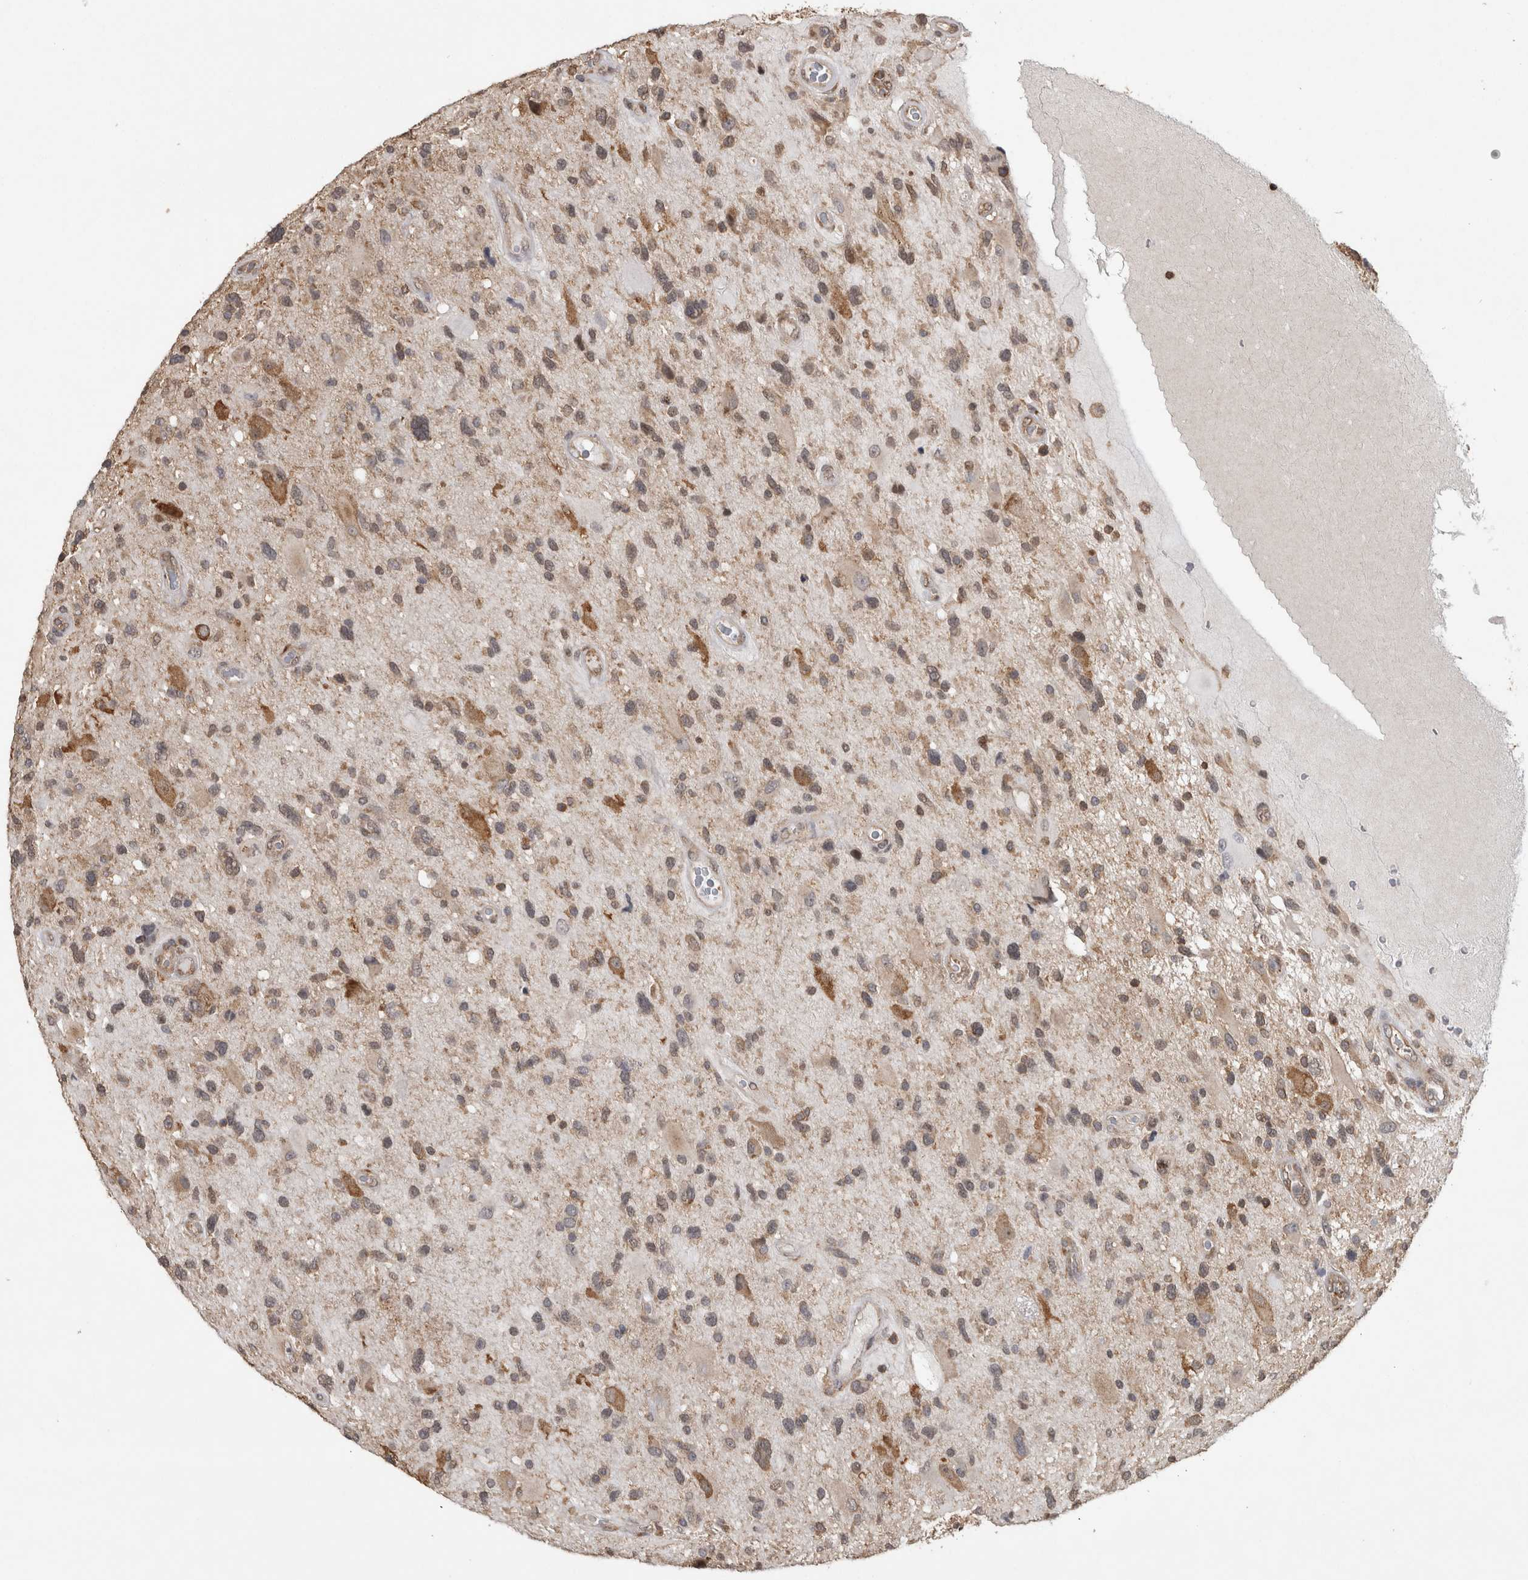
{"staining": {"intensity": "moderate", "quantity": "25%-75%", "location": "cytoplasmic/membranous"}, "tissue": "glioma", "cell_type": "Tumor cells", "image_type": "cancer", "snomed": [{"axis": "morphology", "description": "Glioma, malignant, High grade"}, {"axis": "topography", "description": "Brain"}], "caption": "Glioma stained with DAB IHC exhibits medium levels of moderate cytoplasmic/membranous expression in approximately 25%-75% of tumor cells.", "gene": "ATXN2", "patient": {"sex": "male", "age": 33}}